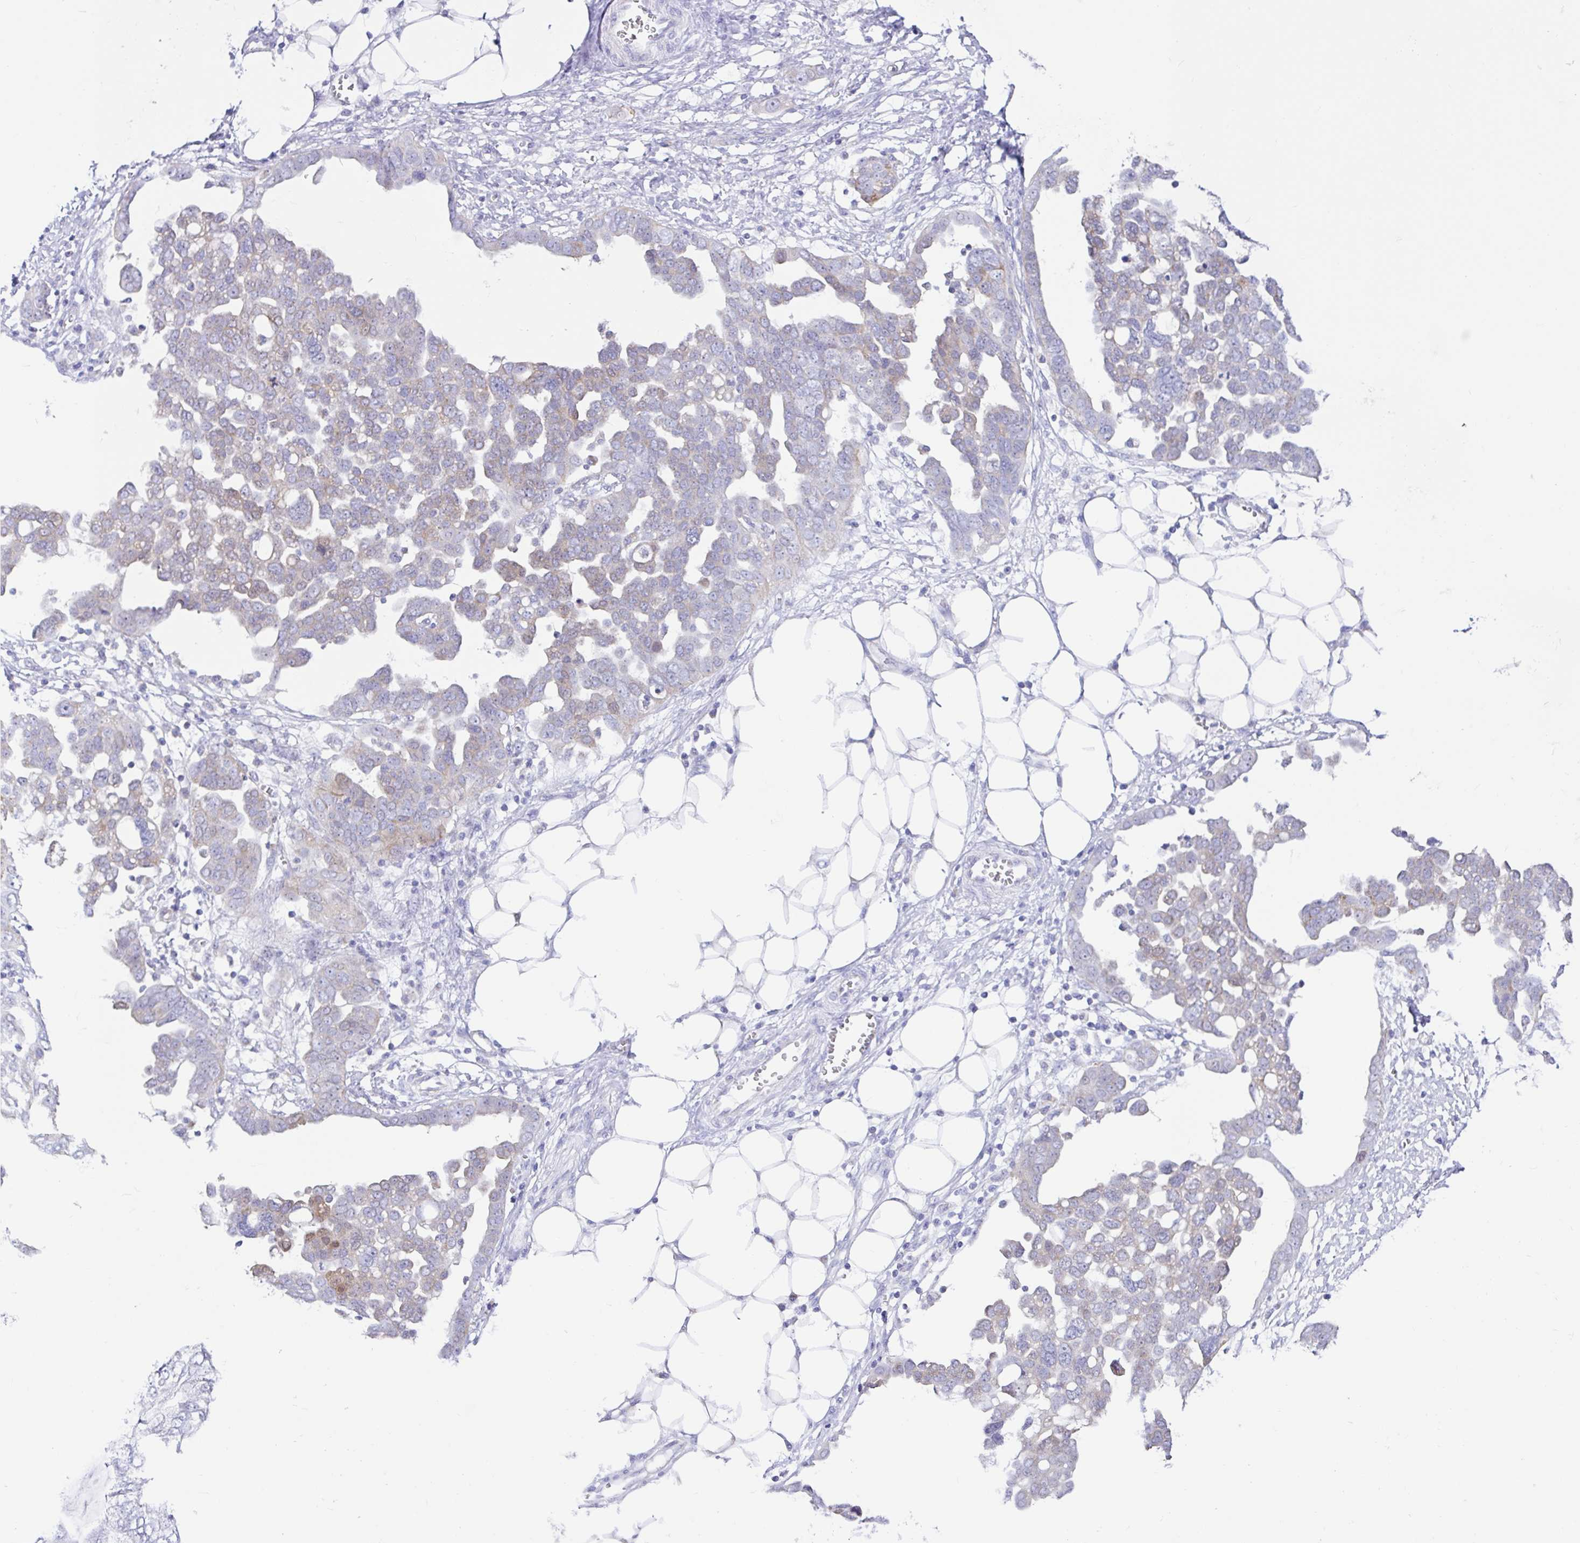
{"staining": {"intensity": "weak", "quantity": "<25%", "location": "cytoplasmic/membranous"}, "tissue": "ovarian cancer", "cell_type": "Tumor cells", "image_type": "cancer", "snomed": [{"axis": "morphology", "description": "Cystadenocarcinoma, serous, NOS"}, {"axis": "topography", "description": "Ovary"}], "caption": "A micrograph of ovarian cancer (serous cystadenocarcinoma) stained for a protein displays no brown staining in tumor cells. The staining is performed using DAB brown chromogen with nuclei counter-stained in using hematoxylin.", "gene": "NDUFS2", "patient": {"sex": "female", "age": 59}}